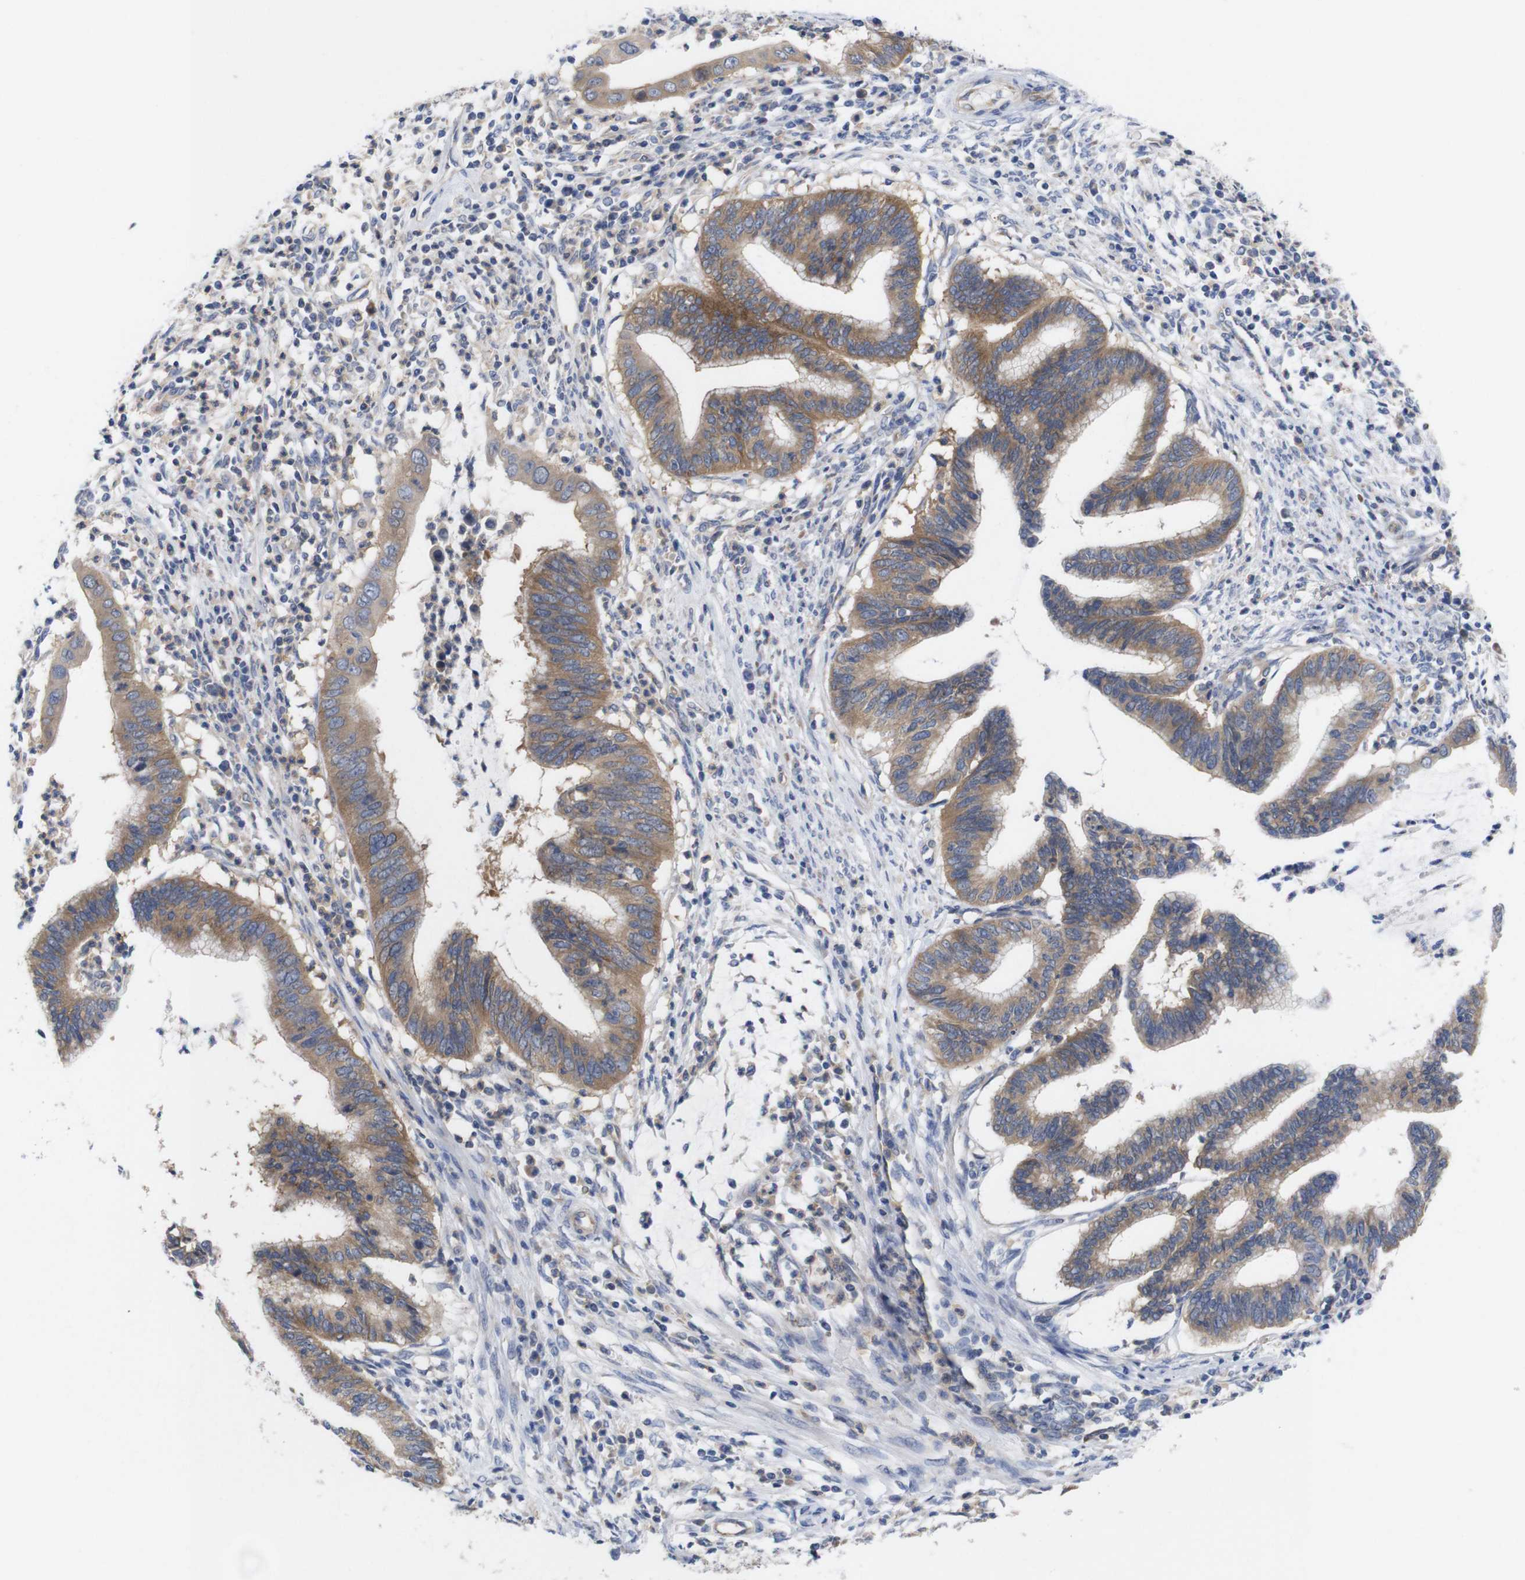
{"staining": {"intensity": "moderate", "quantity": ">75%", "location": "cytoplasmic/membranous"}, "tissue": "cervical cancer", "cell_type": "Tumor cells", "image_type": "cancer", "snomed": [{"axis": "morphology", "description": "Adenocarcinoma, NOS"}, {"axis": "topography", "description": "Cervix"}], "caption": "Protein positivity by IHC displays moderate cytoplasmic/membranous positivity in approximately >75% of tumor cells in cervical adenocarcinoma.", "gene": "USH1C", "patient": {"sex": "female", "age": 36}}